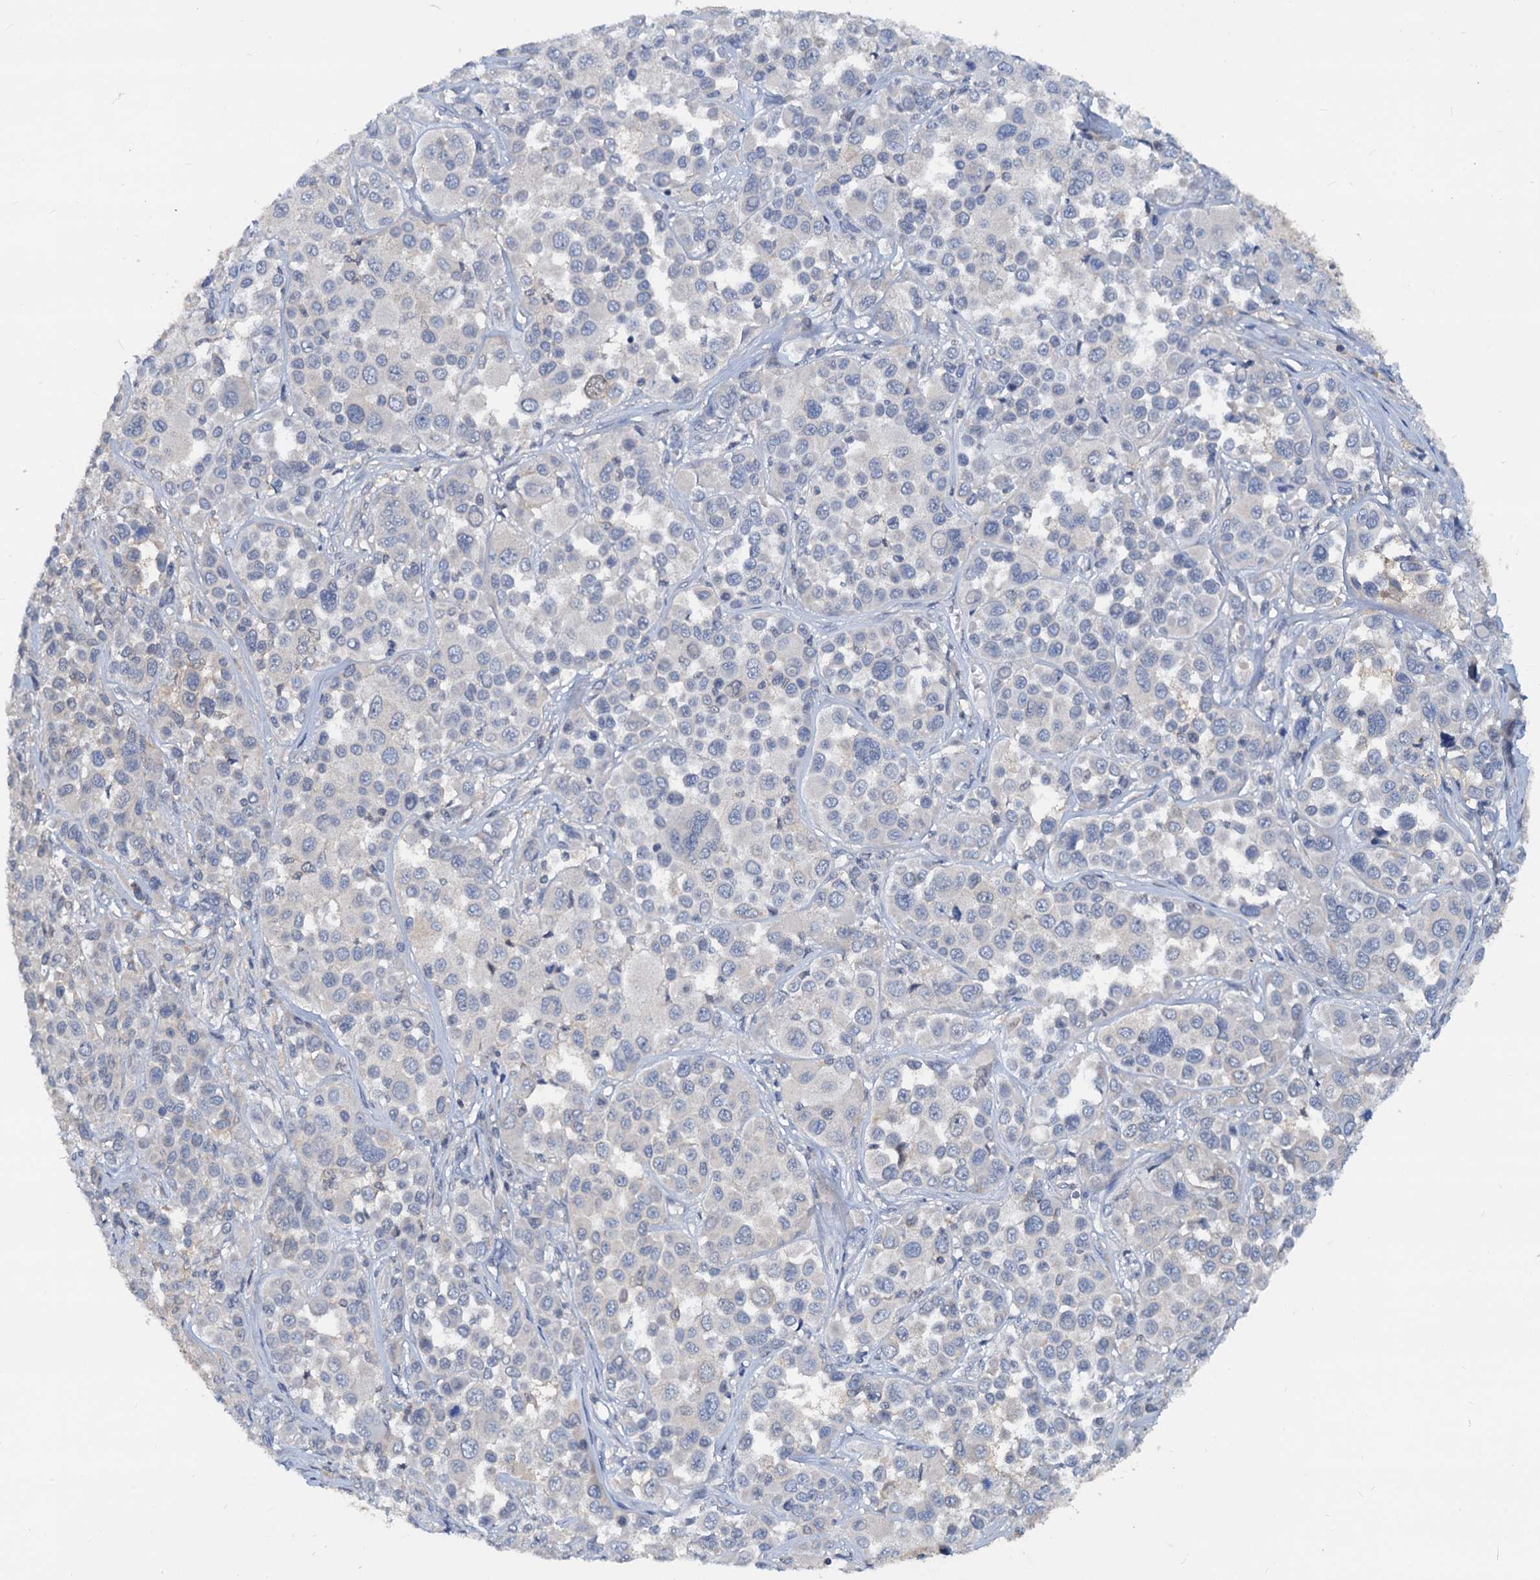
{"staining": {"intensity": "negative", "quantity": "none", "location": "none"}, "tissue": "melanoma", "cell_type": "Tumor cells", "image_type": "cancer", "snomed": [{"axis": "morphology", "description": "Malignant melanoma, NOS"}, {"axis": "topography", "description": "Skin of trunk"}], "caption": "Immunohistochemistry (IHC) image of neoplastic tissue: human malignant melanoma stained with DAB (3,3'-diaminobenzidine) displays no significant protein positivity in tumor cells.", "gene": "PTGES3", "patient": {"sex": "male", "age": 71}}